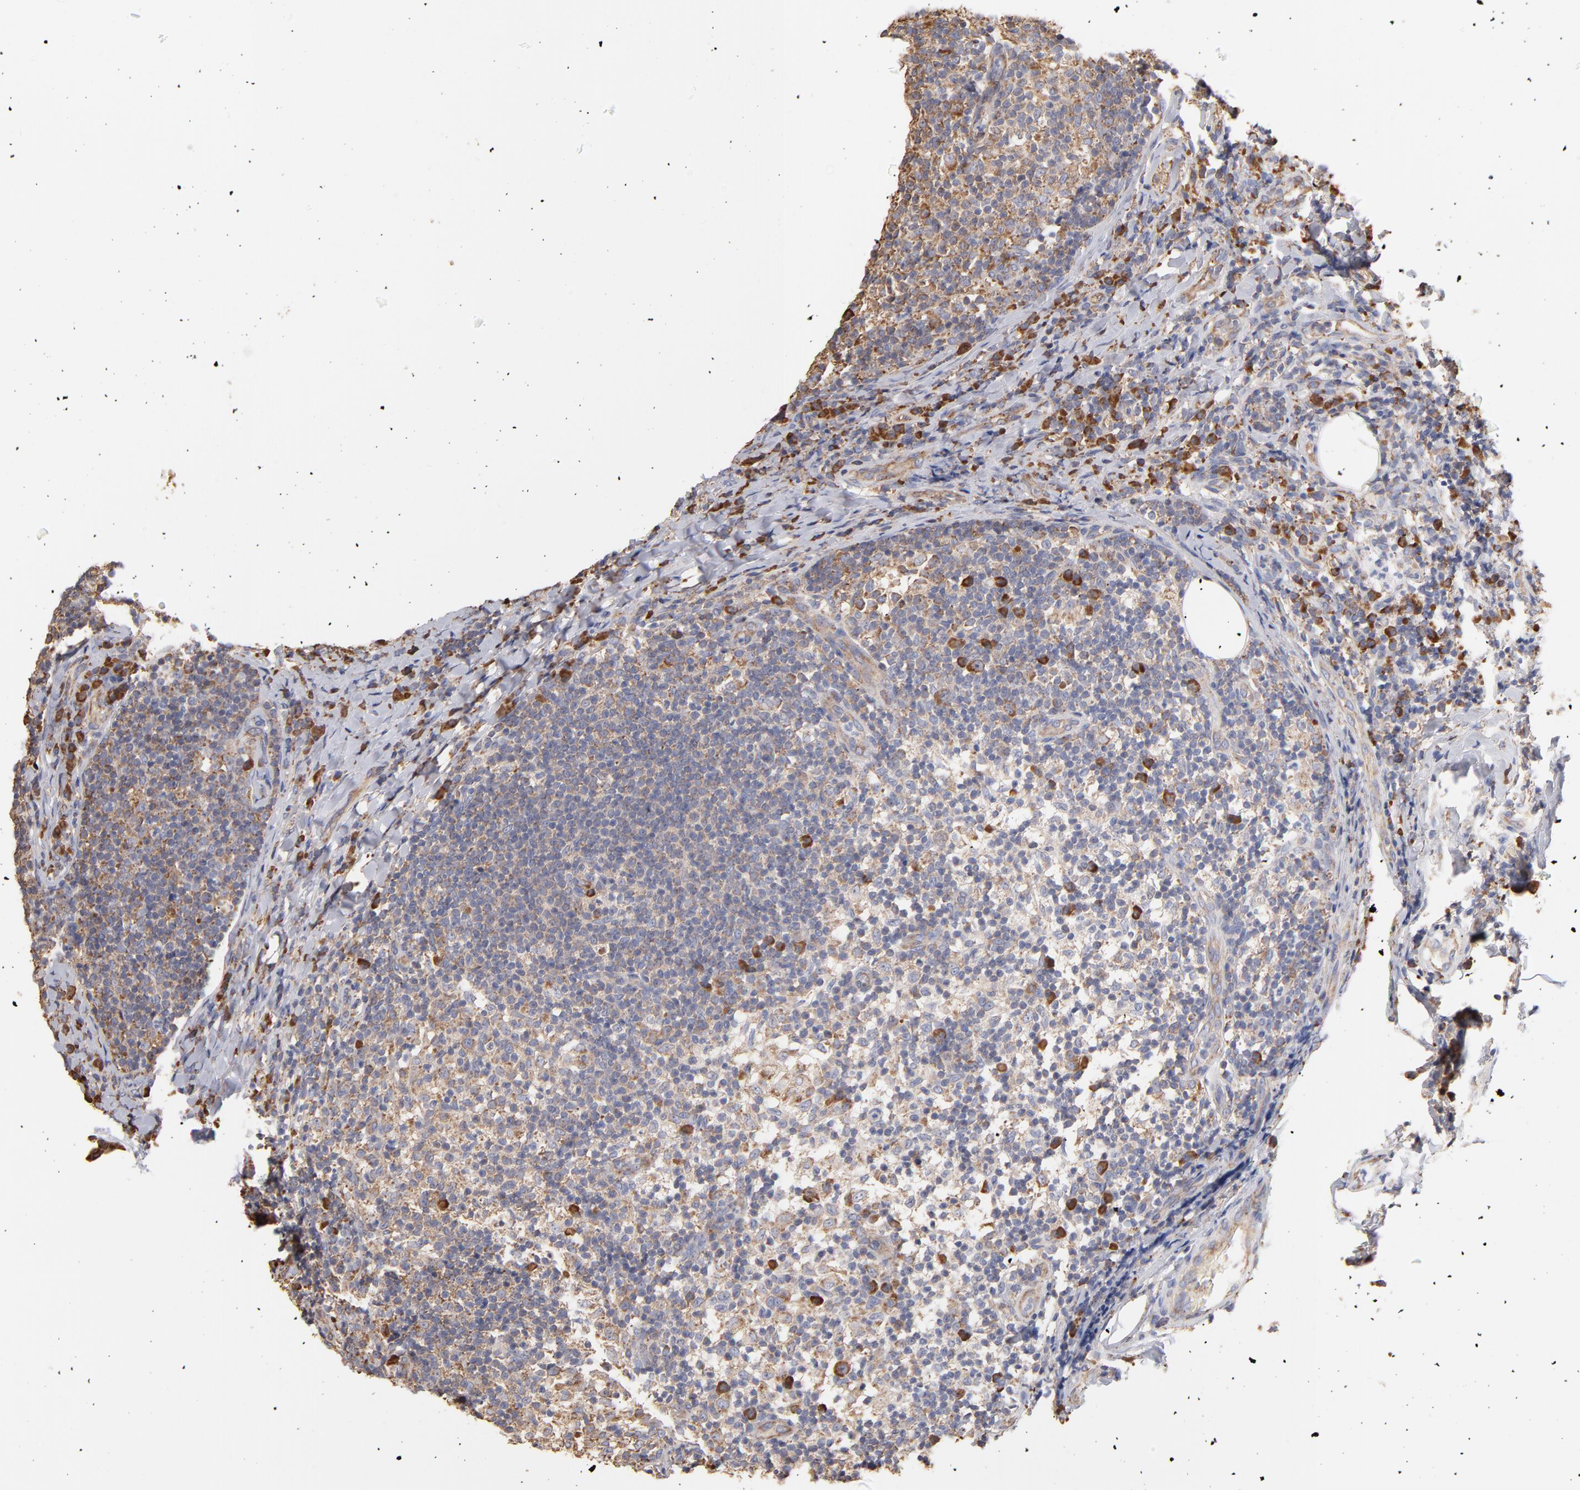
{"staining": {"intensity": "moderate", "quantity": "25%-75%", "location": "cytoplasmic/membranous"}, "tissue": "lymph node", "cell_type": "Germinal center cells", "image_type": "normal", "snomed": [{"axis": "morphology", "description": "Normal tissue, NOS"}, {"axis": "morphology", "description": "Inflammation, NOS"}, {"axis": "topography", "description": "Lymph node"}], "caption": "Moderate cytoplasmic/membranous positivity for a protein is present in about 25%-75% of germinal center cells of normal lymph node using immunohistochemistry (IHC).", "gene": "RPL9", "patient": {"sex": "male", "age": 46}}